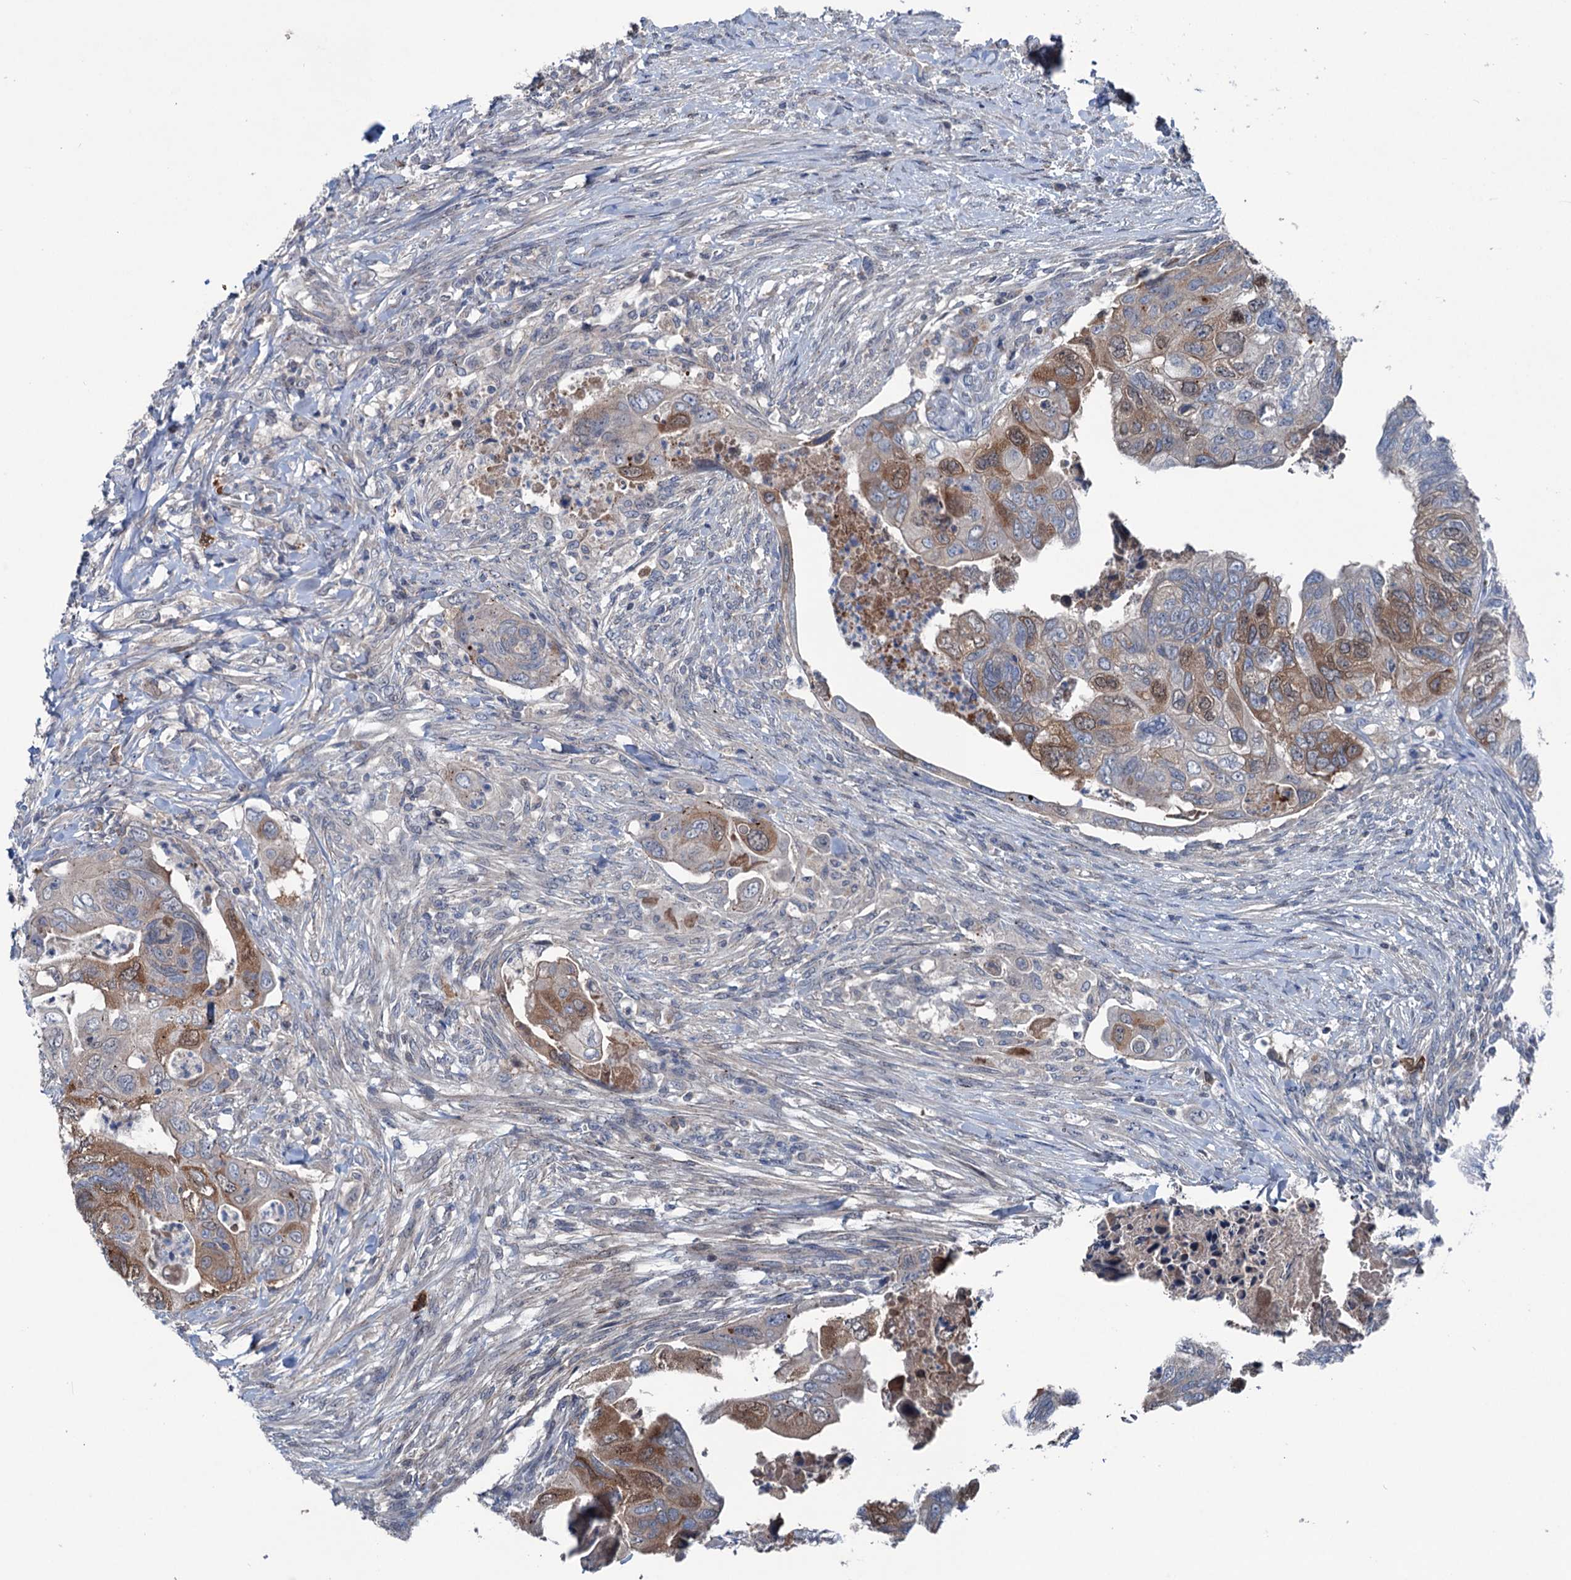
{"staining": {"intensity": "moderate", "quantity": "25%-75%", "location": "cytoplasmic/membranous"}, "tissue": "colorectal cancer", "cell_type": "Tumor cells", "image_type": "cancer", "snomed": [{"axis": "morphology", "description": "Adenocarcinoma, NOS"}, {"axis": "topography", "description": "Rectum"}], "caption": "Colorectal adenocarcinoma stained with a protein marker exhibits moderate staining in tumor cells.", "gene": "NCAPD2", "patient": {"sex": "male", "age": 63}}